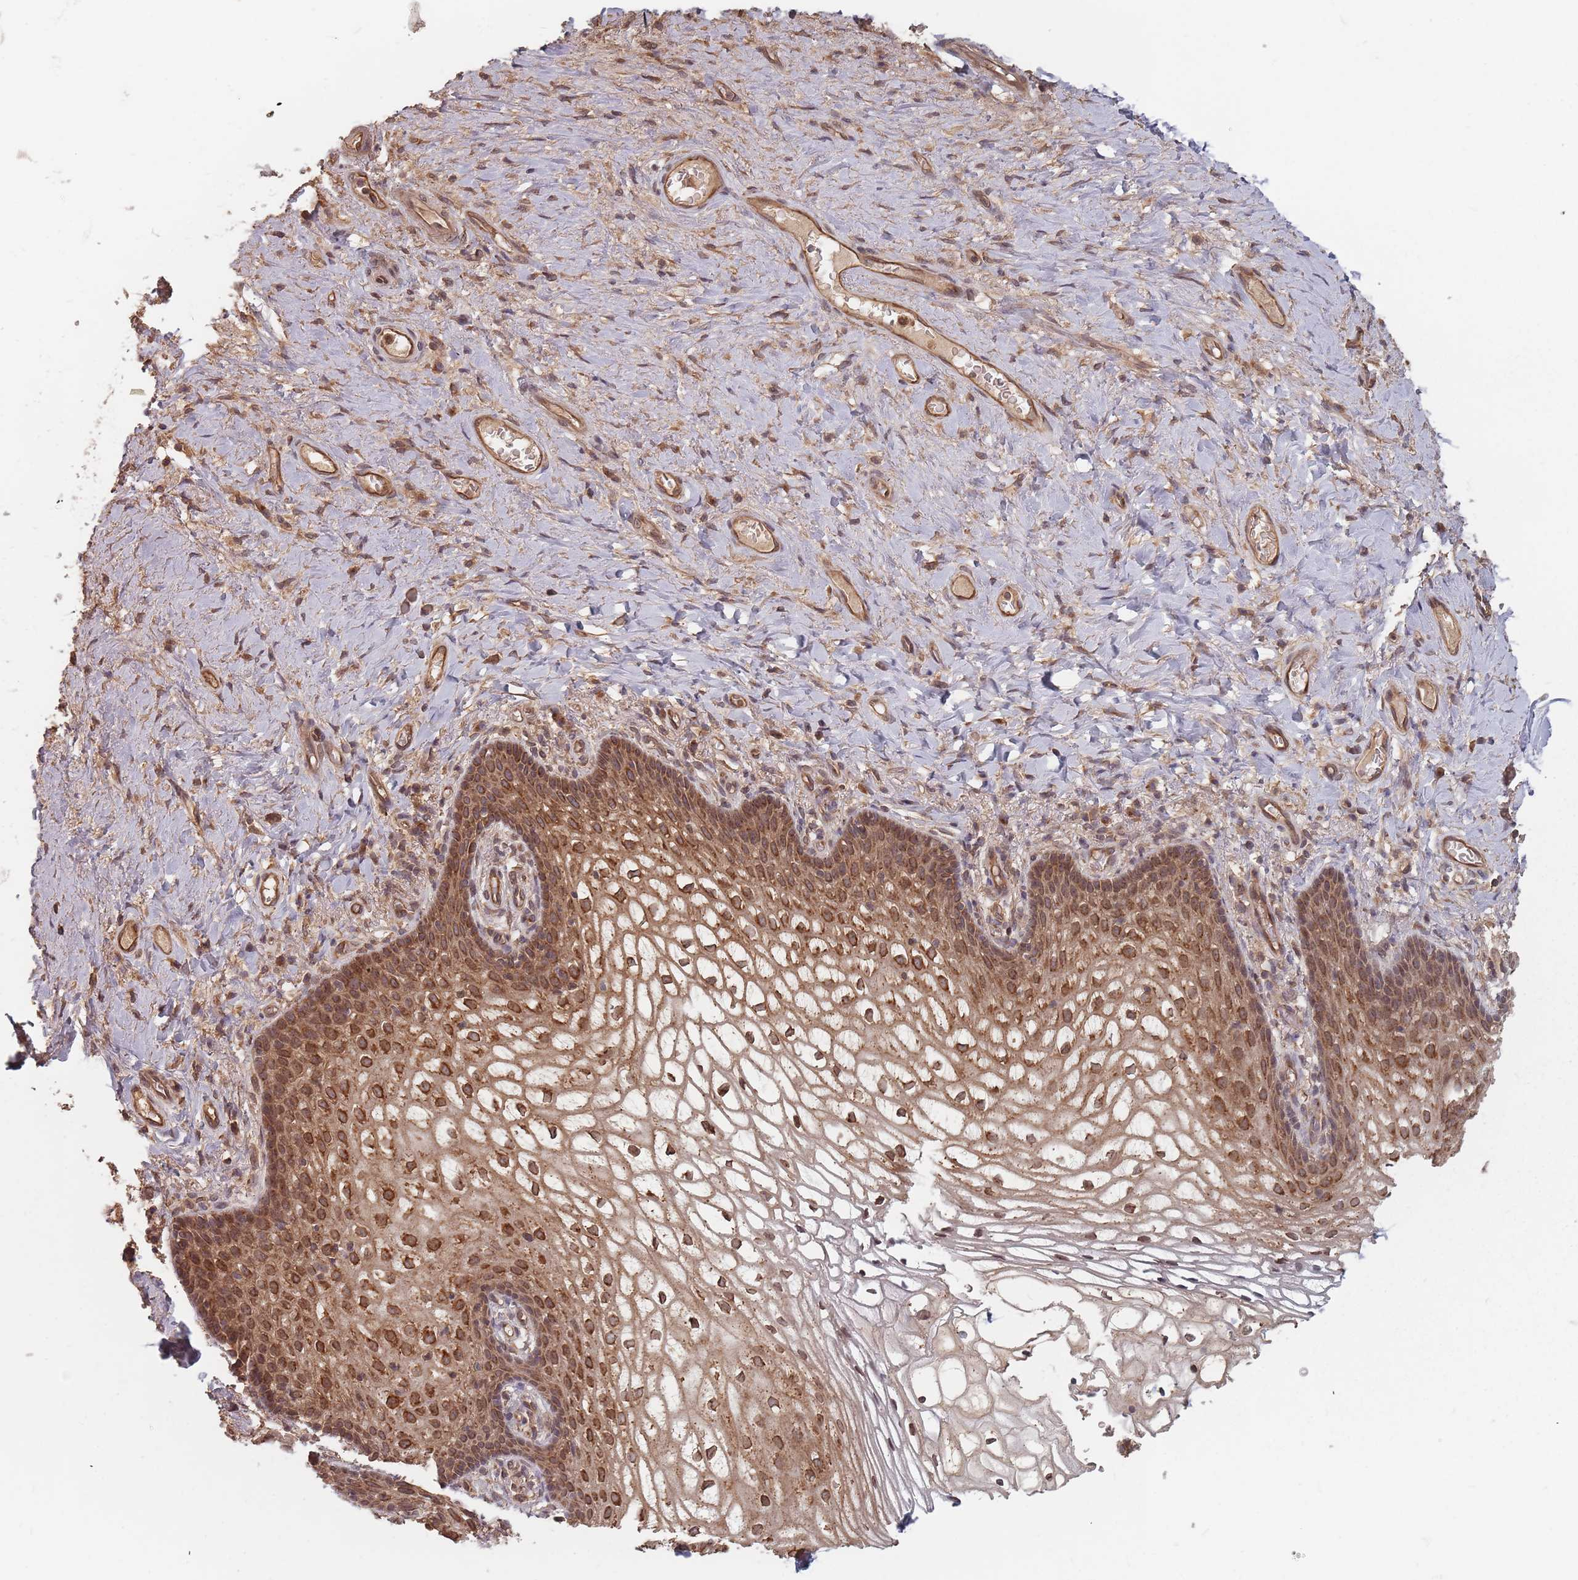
{"staining": {"intensity": "moderate", "quantity": ">75%", "location": "cytoplasmic/membranous"}, "tissue": "vagina", "cell_type": "Squamous epithelial cells", "image_type": "normal", "snomed": [{"axis": "morphology", "description": "Normal tissue, NOS"}, {"axis": "topography", "description": "Vagina"}], "caption": "Vagina was stained to show a protein in brown. There is medium levels of moderate cytoplasmic/membranous positivity in about >75% of squamous epithelial cells. (Brightfield microscopy of DAB IHC at high magnification).", "gene": "C3orf14", "patient": {"sex": "female", "age": 60}}